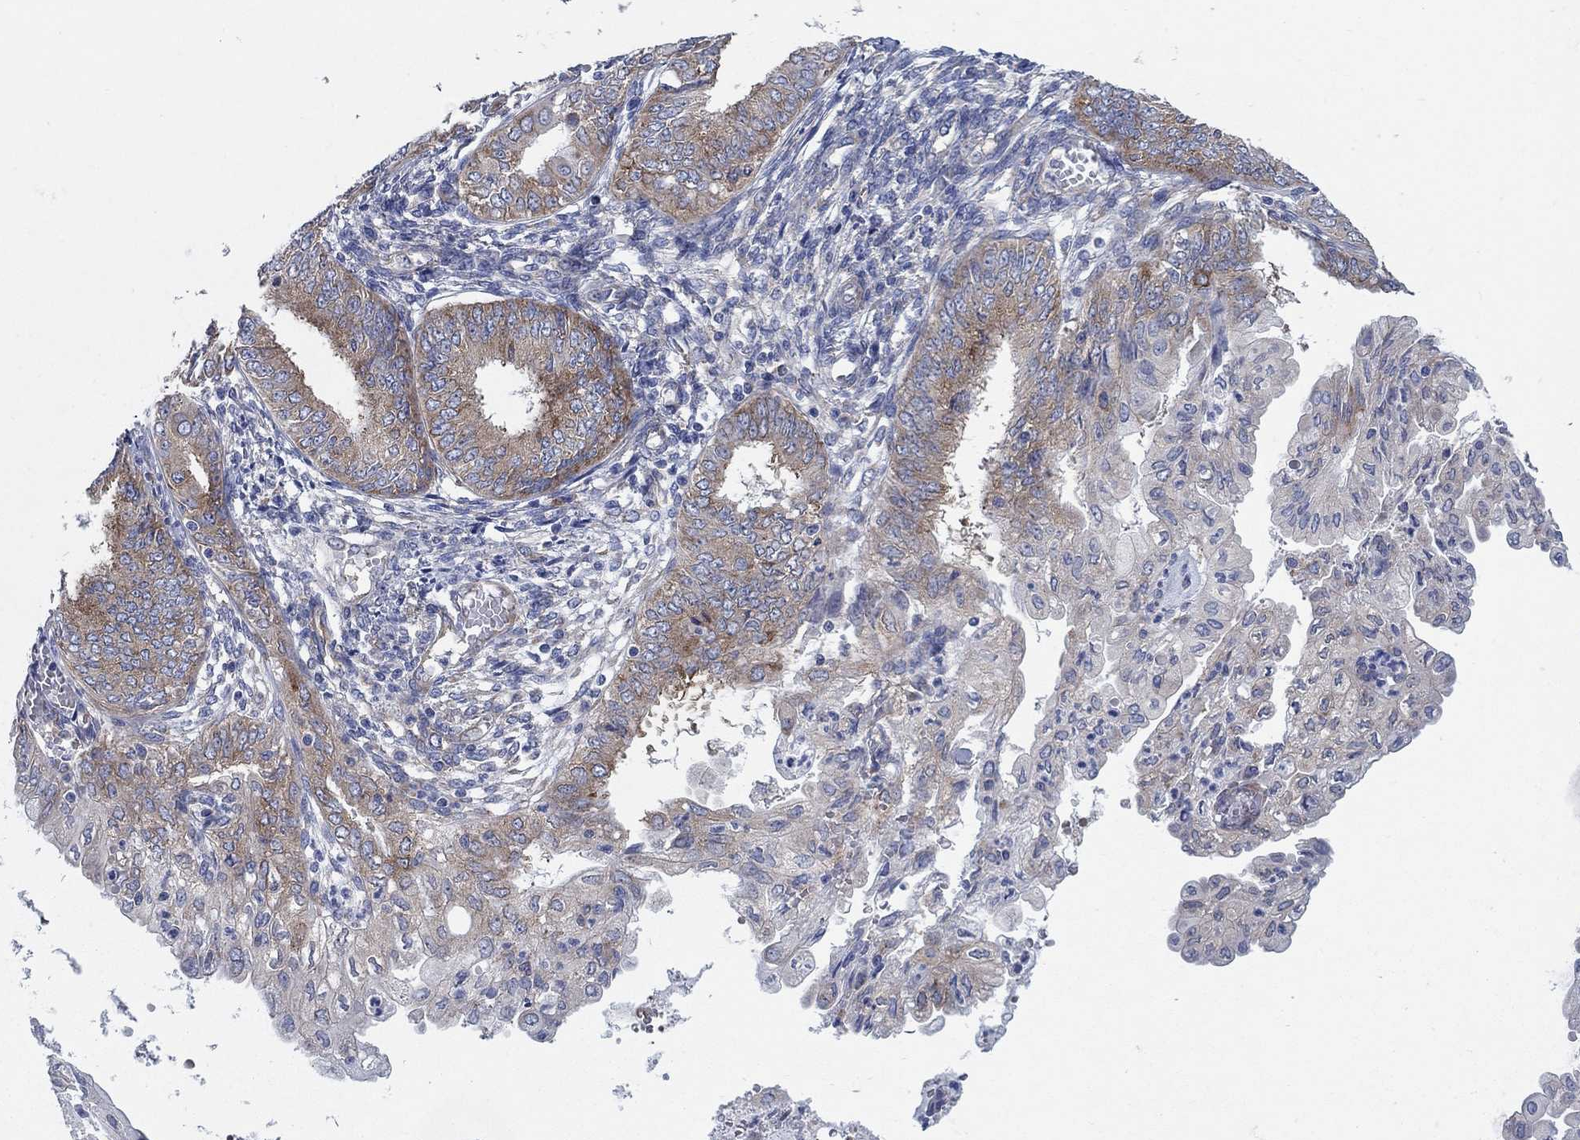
{"staining": {"intensity": "strong", "quantity": "<25%", "location": "cytoplasmic/membranous"}, "tissue": "endometrial cancer", "cell_type": "Tumor cells", "image_type": "cancer", "snomed": [{"axis": "morphology", "description": "Adenocarcinoma, NOS"}, {"axis": "topography", "description": "Endometrium"}], "caption": "An IHC histopathology image of tumor tissue is shown. Protein staining in brown shows strong cytoplasmic/membranous positivity in adenocarcinoma (endometrial) within tumor cells. (DAB = brown stain, brightfield microscopy at high magnification).", "gene": "TMEM59", "patient": {"sex": "female", "age": 68}}